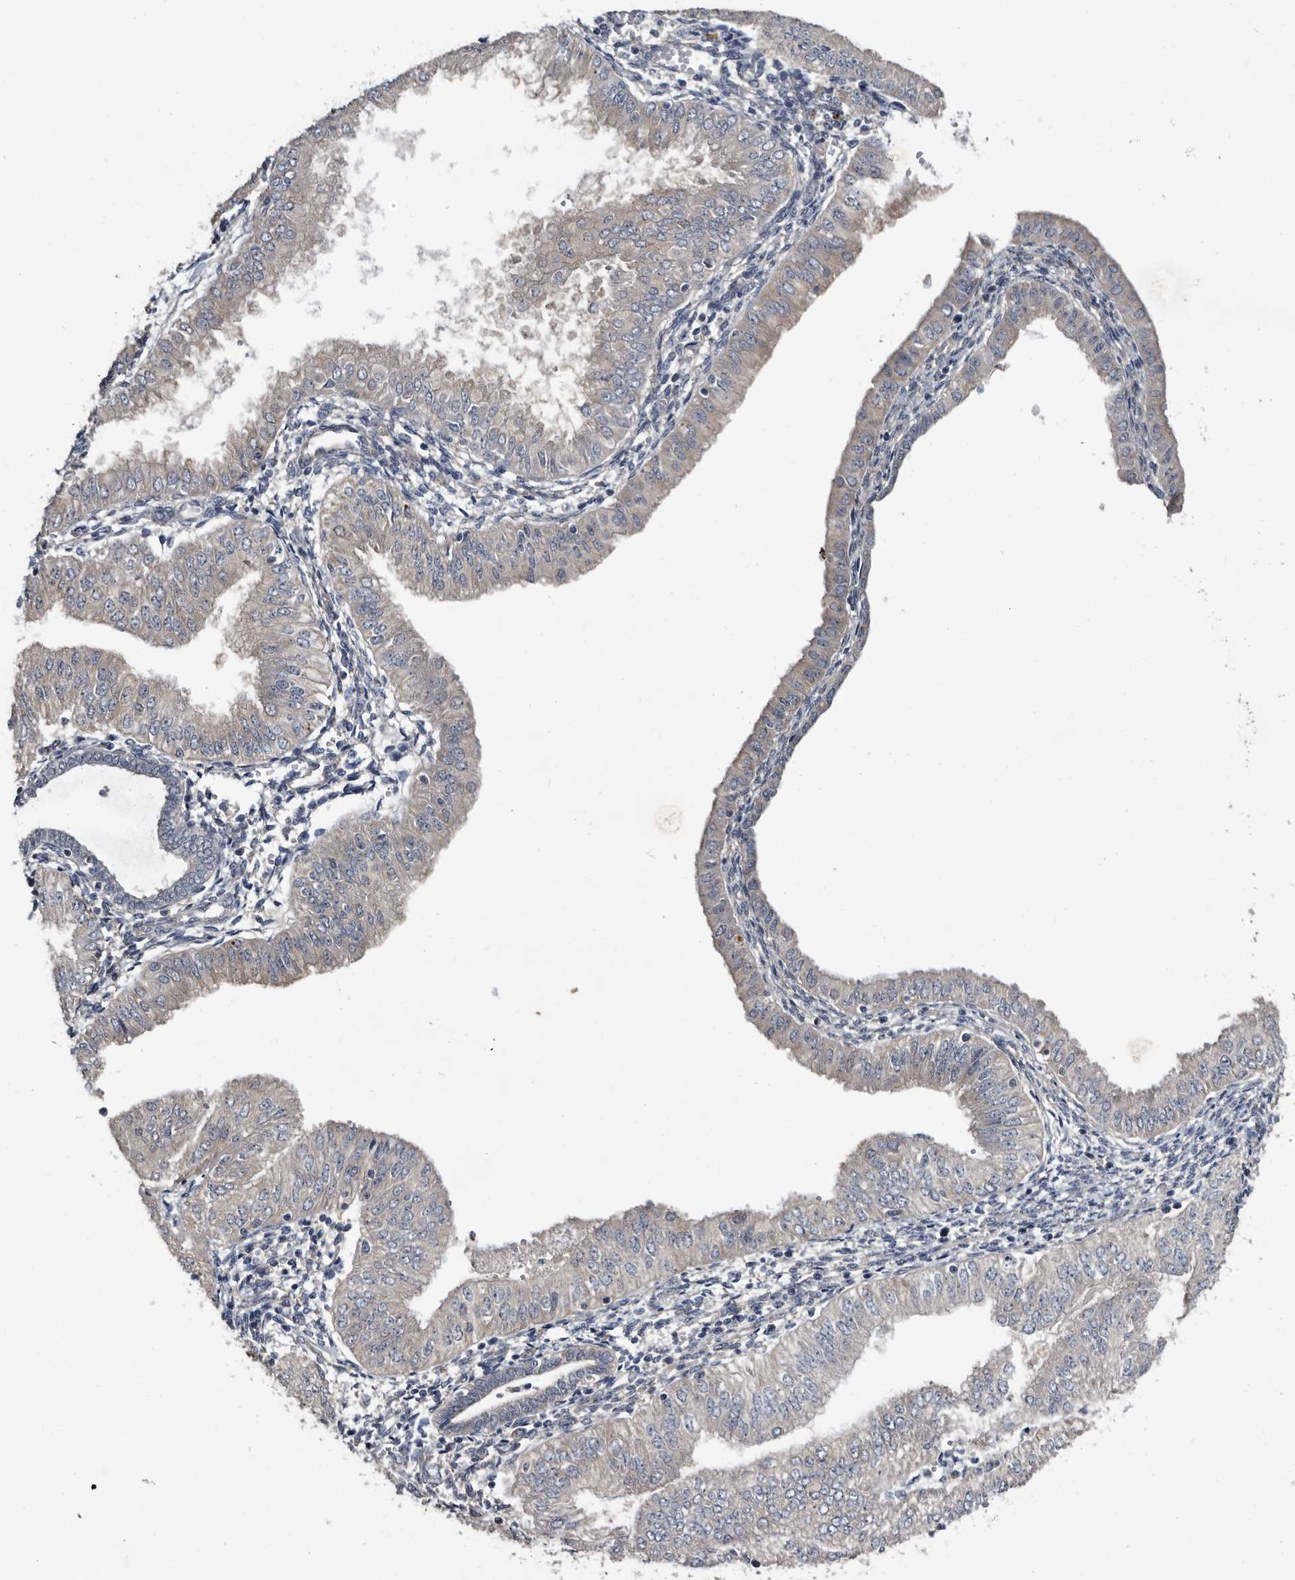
{"staining": {"intensity": "negative", "quantity": "none", "location": "none"}, "tissue": "endometrial cancer", "cell_type": "Tumor cells", "image_type": "cancer", "snomed": [{"axis": "morphology", "description": "Normal tissue, NOS"}, {"axis": "morphology", "description": "Adenocarcinoma, NOS"}, {"axis": "topography", "description": "Endometrium"}], "caption": "This is an immunohistochemistry image of human endometrial adenocarcinoma. There is no expression in tumor cells.", "gene": "IARS1", "patient": {"sex": "female", "age": 53}}